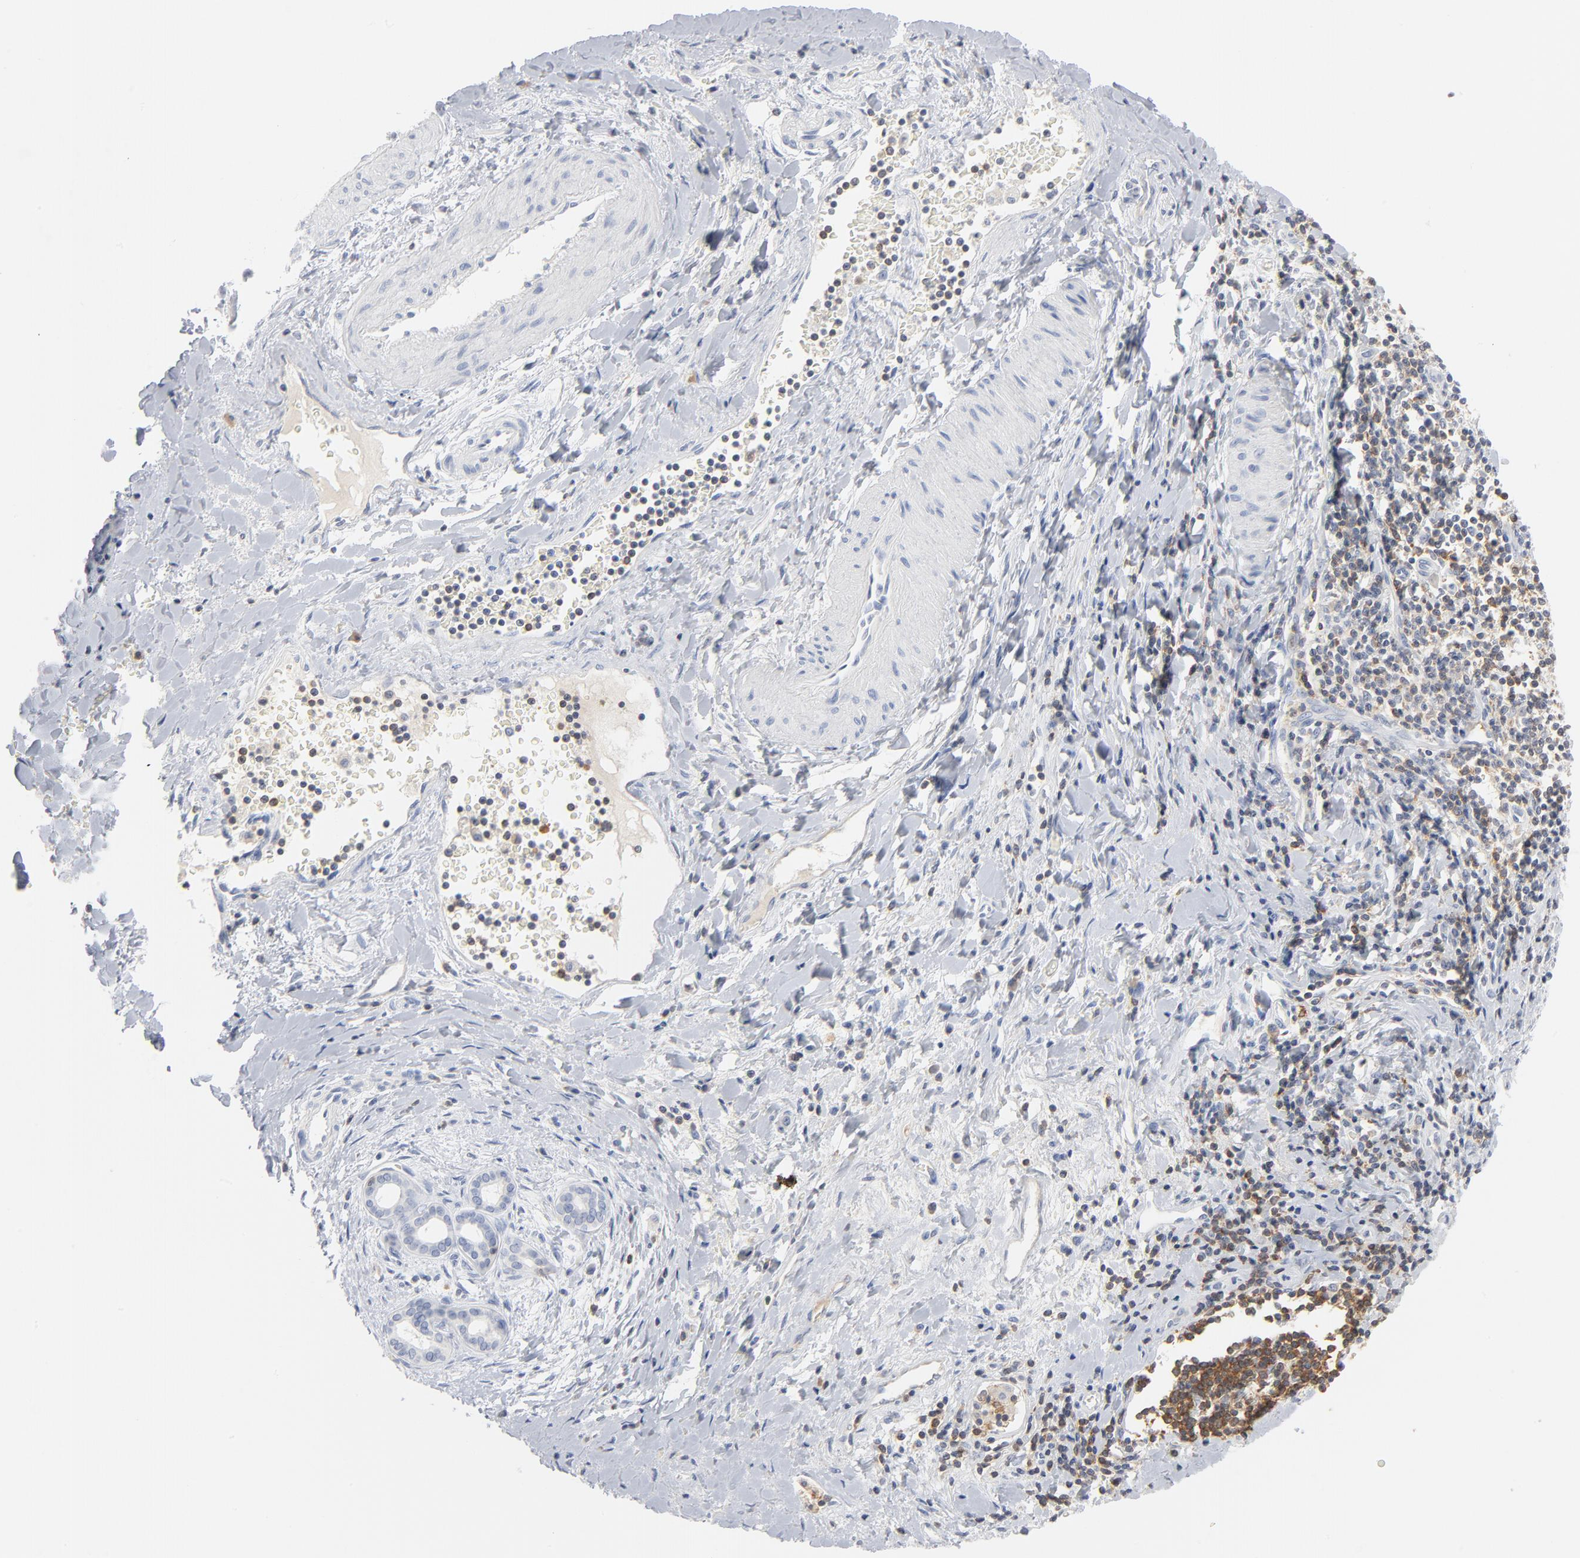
{"staining": {"intensity": "negative", "quantity": "none", "location": "none"}, "tissue": "liver cancer", "cell_type": "Tumor cells", "image_type": "cancer", "snomed": [{"axis": "morphology", "description": "Cholangiocarcinoma"}, {"axis": "topography", "description": "Liver"}], "caption": "Tumor cells show no significant staining in cholangiocarcinoma (liver).", "gene": "PTK2B", "patient": {"sex": "male", "age": 57}}